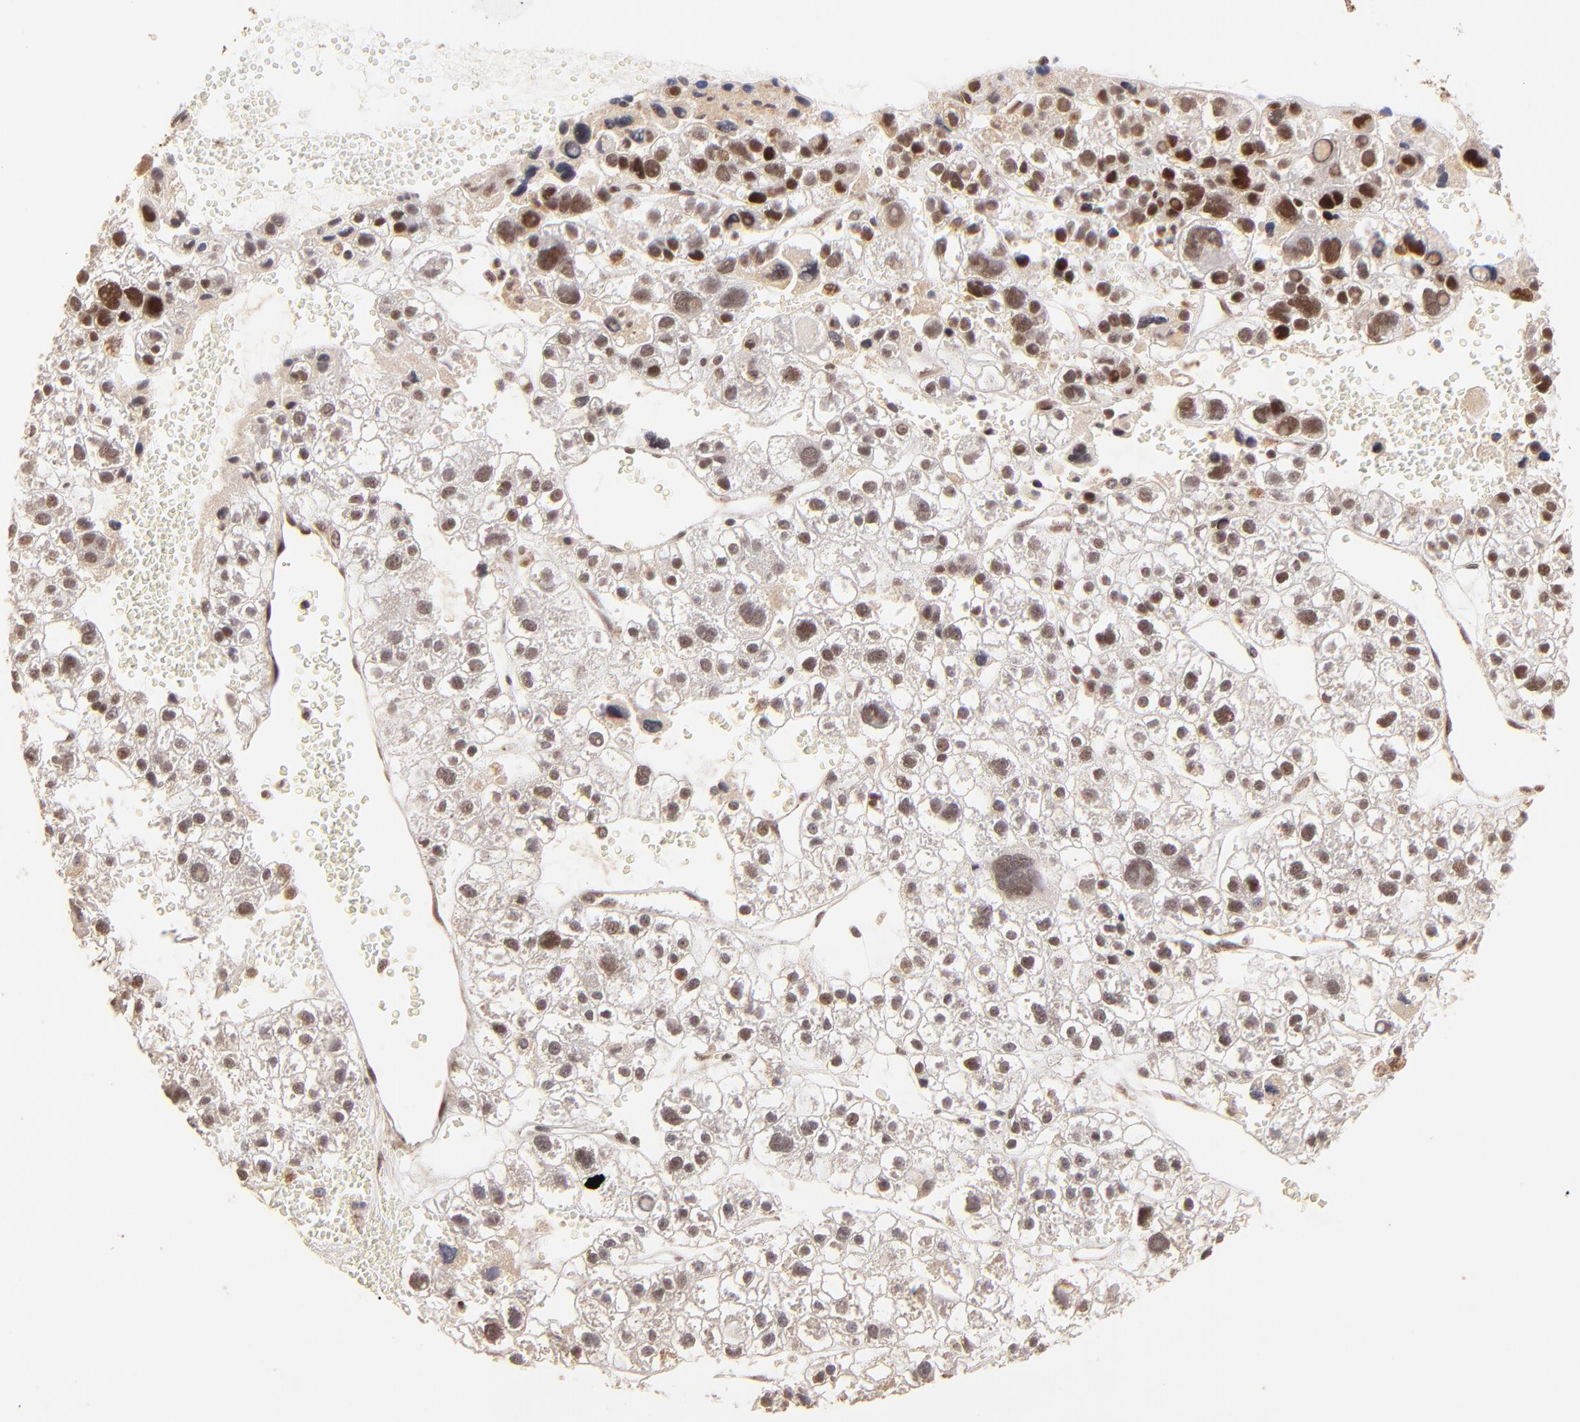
{"staining": {"intensity": "weak", "quantity": ">75%", "location": "nuclear"}, "tissue": "liver cancer", "cell_type": "Tumor cells", "image_type": "cancer", "snomed": [{"axis": "morphology", "description": "Carcinoma, Hepatocellular, NOS"}, {"axis": "topography", "description": "Liver"}], "caption": "This is a histology image of IHC staining of liver cancer (hepatocellular carcinoma), which shows weak positivity in the nuclear of tumor cells.", "gene": "MED15", "patient": {"sex": "female", "age": 85}}